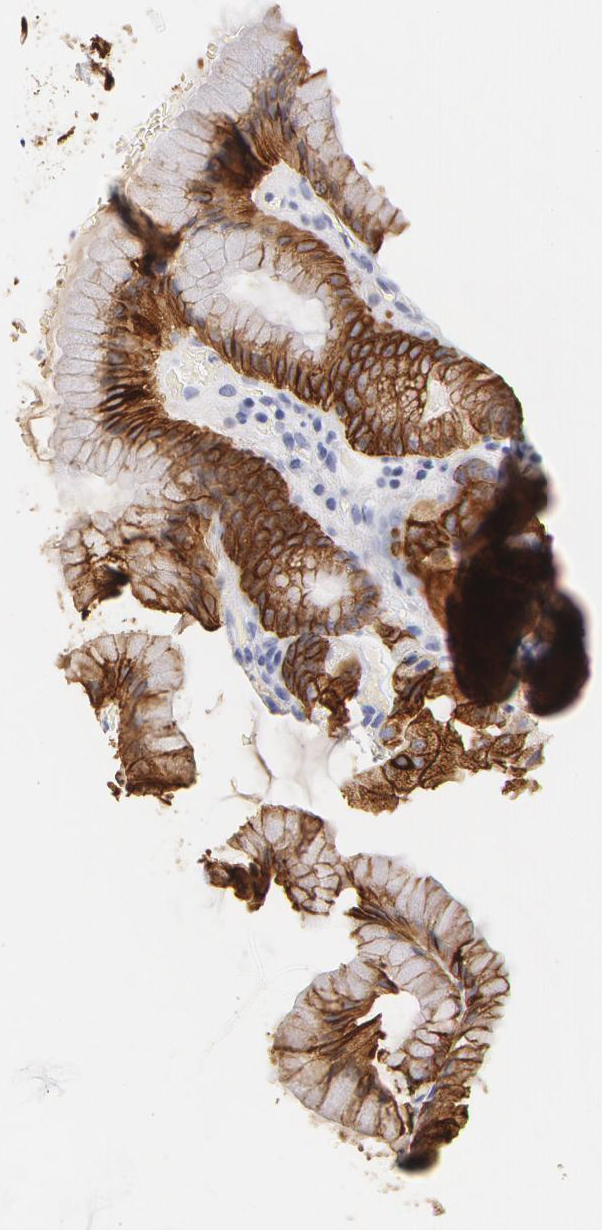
{"staining": {"intensity": "strong", "quantity": ">75%", "location": "cytoplasmic/membranous"}, "tissue": "small intestine", "cell_type": "Glandular cells", "image_type": "normal", "snomed": [{"axis": "morphology", "description": "Normal tissue, NOS"}, {"axis": "topography", "description": "Small intestine"}], "caption": "Immunohistochemical staining of unremarkable human small intestine reveals high levels of strong cytoplasmic/membranous positivity in about >75% of glandular cells. (brown staining indicates protein expression, while blue staining denotes nuclei).", "gene": "KRT8", "patient": {"sex": "female", "age": 37}}